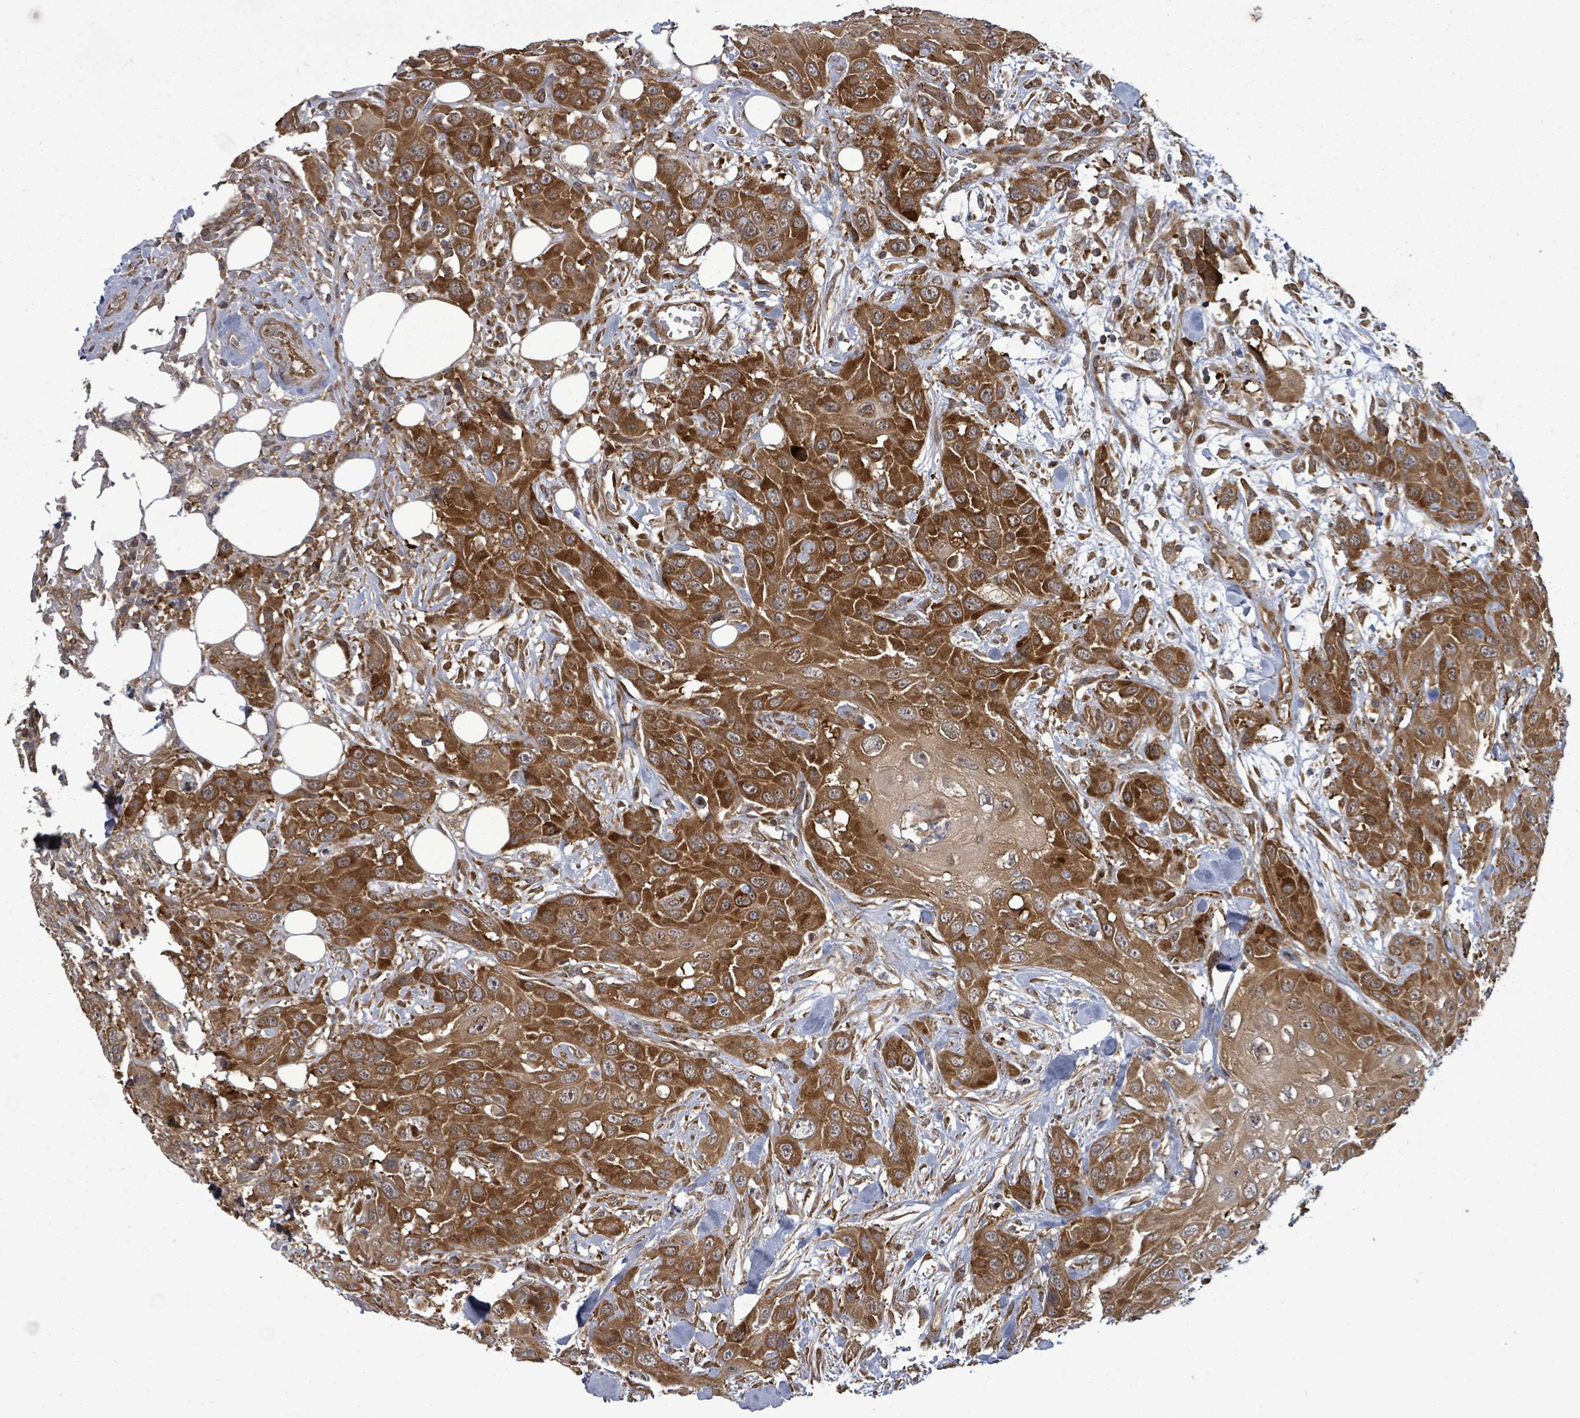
{"staining": {"intensity": "strong", "quantity": ">75%", "location": "cytoplasmic/membranous"}, "tissue": "head and neck cancer", "cell_type": "Tumor cells", "image_type": "cancer", "snomed": [{"axis": "morphology", "description": "Squamous cell carcinoma, NOS"}, {"axis": "topography", "description": "Head-Neck"}], "caption": "Brown immunohistochemical staining in squamous cell carcinoma (head and neck) shows strong cytoplasmic/membranous positivity in approximately >75% of tumor cells.", "gene": "EIF3C", "patient": {"sex": "male", "age": 81}}